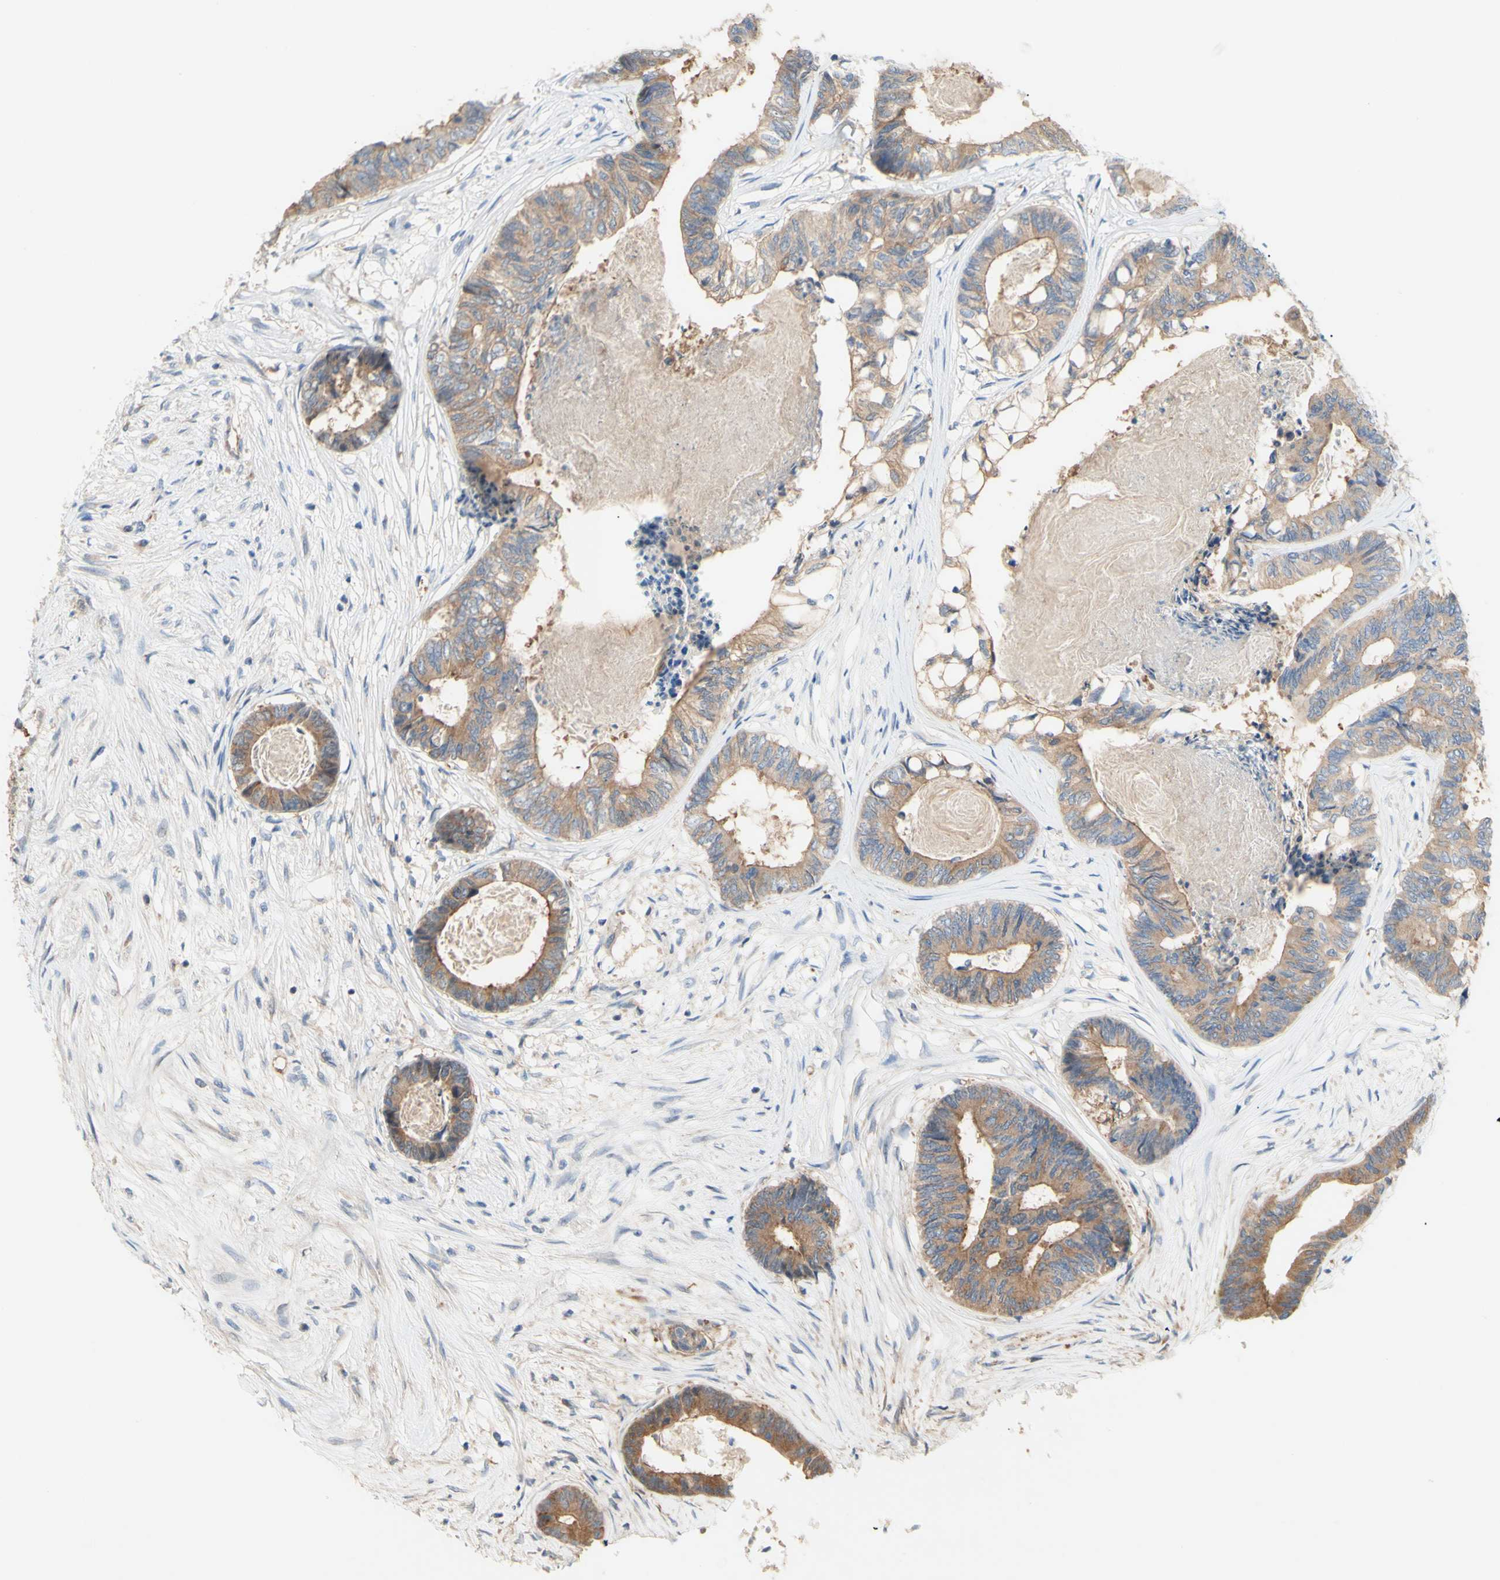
{"staining": {"intensity": "moderate", "quantity": ">75%", "location": "cytoplasmic/membranous"}, "tissue": "colorectal cancer", "cell_type": "Tumor cells", "image_type": "cancer", "snomed": [{"axis": "morphology", "description": "Adenocarcinoma, NOS"}, {"axis": "topography", "description": "Rectum"}], "caption": "Human colorectal cancer (adenocarcinoma) stained with a protein marker reveals moderate staining in tumor cells.", "gene": "DYNLRB1", "patient": {"sex": "male", "age": 63}}